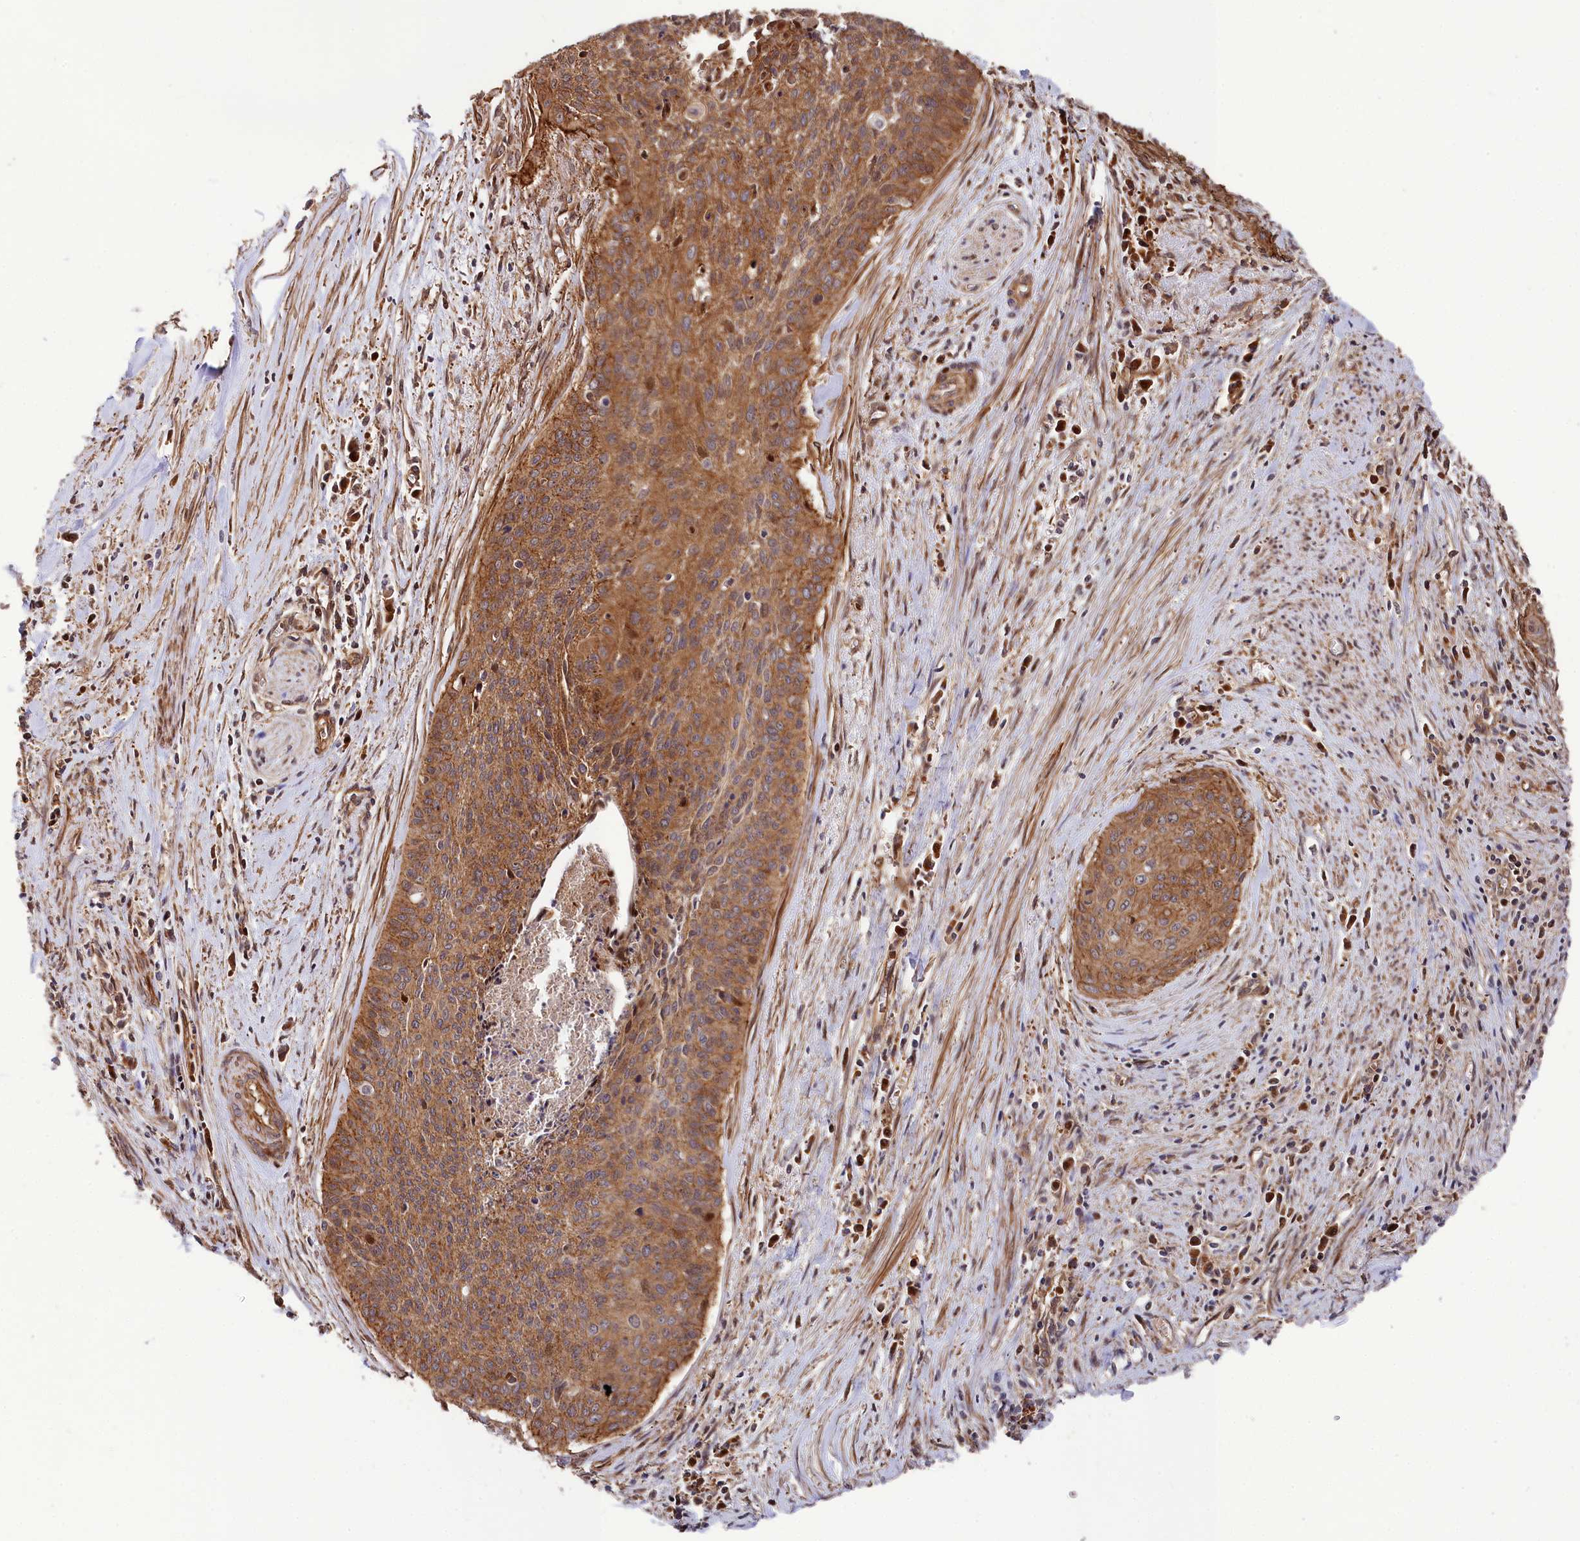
{"staining": {"intensity": "strong", "quantity": ">75%", "location": "cytoplasmic/membranous"}, "tissue": "cervical cancer", "cell_type": "Tumor cells", "image_type": "cancer", "snomed": [{"axis": "morphology", "description": "Squamous cell carcinoma, NOS"}, {"axis": "topography", "description": "Cervix"}], "caption": "A photomicrograph of cervical squamous cell carcinoma stained for a protein demonstrates strong cytoplasmic/membranous brown staining in tumor cells.", "gene": "TNKS1BP1", "patient": {"sex": "female", "age": 55}}